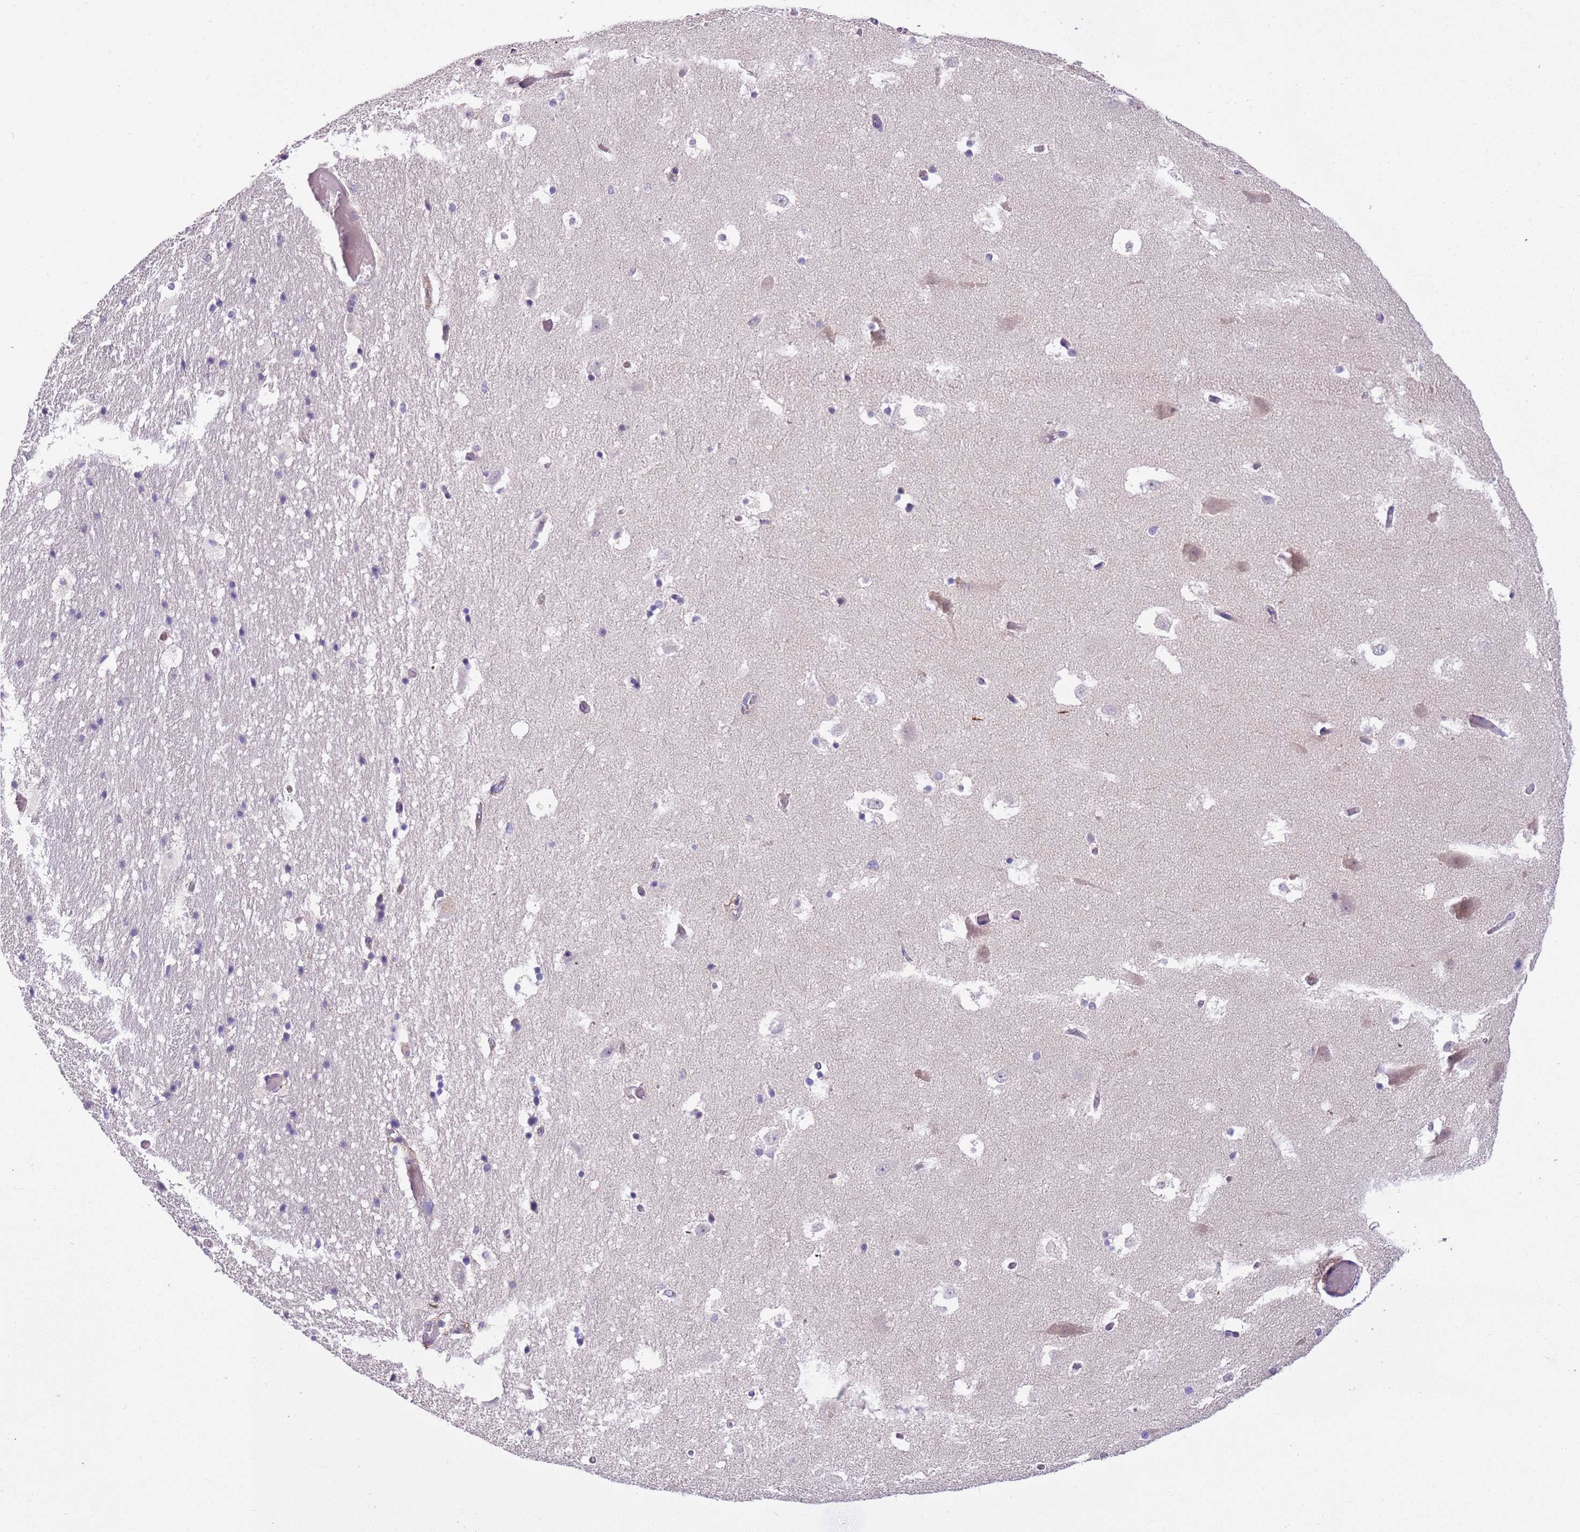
{"staining": {"intensity": "negative", "quantity": "none", "location": "none"}, "tissue": "hippocampus", "cell_type": "Glial cells", "image_type": "normal", "snomed": [{"axis": "morphology", "description": "Normal tissue, NOS"}, {"axis": "topography", "description": "Hippocampus"}], "caption": "Micrograph shows no significant protein staining in glial cells of unremarkable hippocampus. Brightfield microscopy of IHC stained with DAB (3,3'-diaminobenzidine) (brown) and hematoxylin (blue), captured at high magnification.", "gene": "CFAP73", "patient": {"sex": "female", "age": 52}}